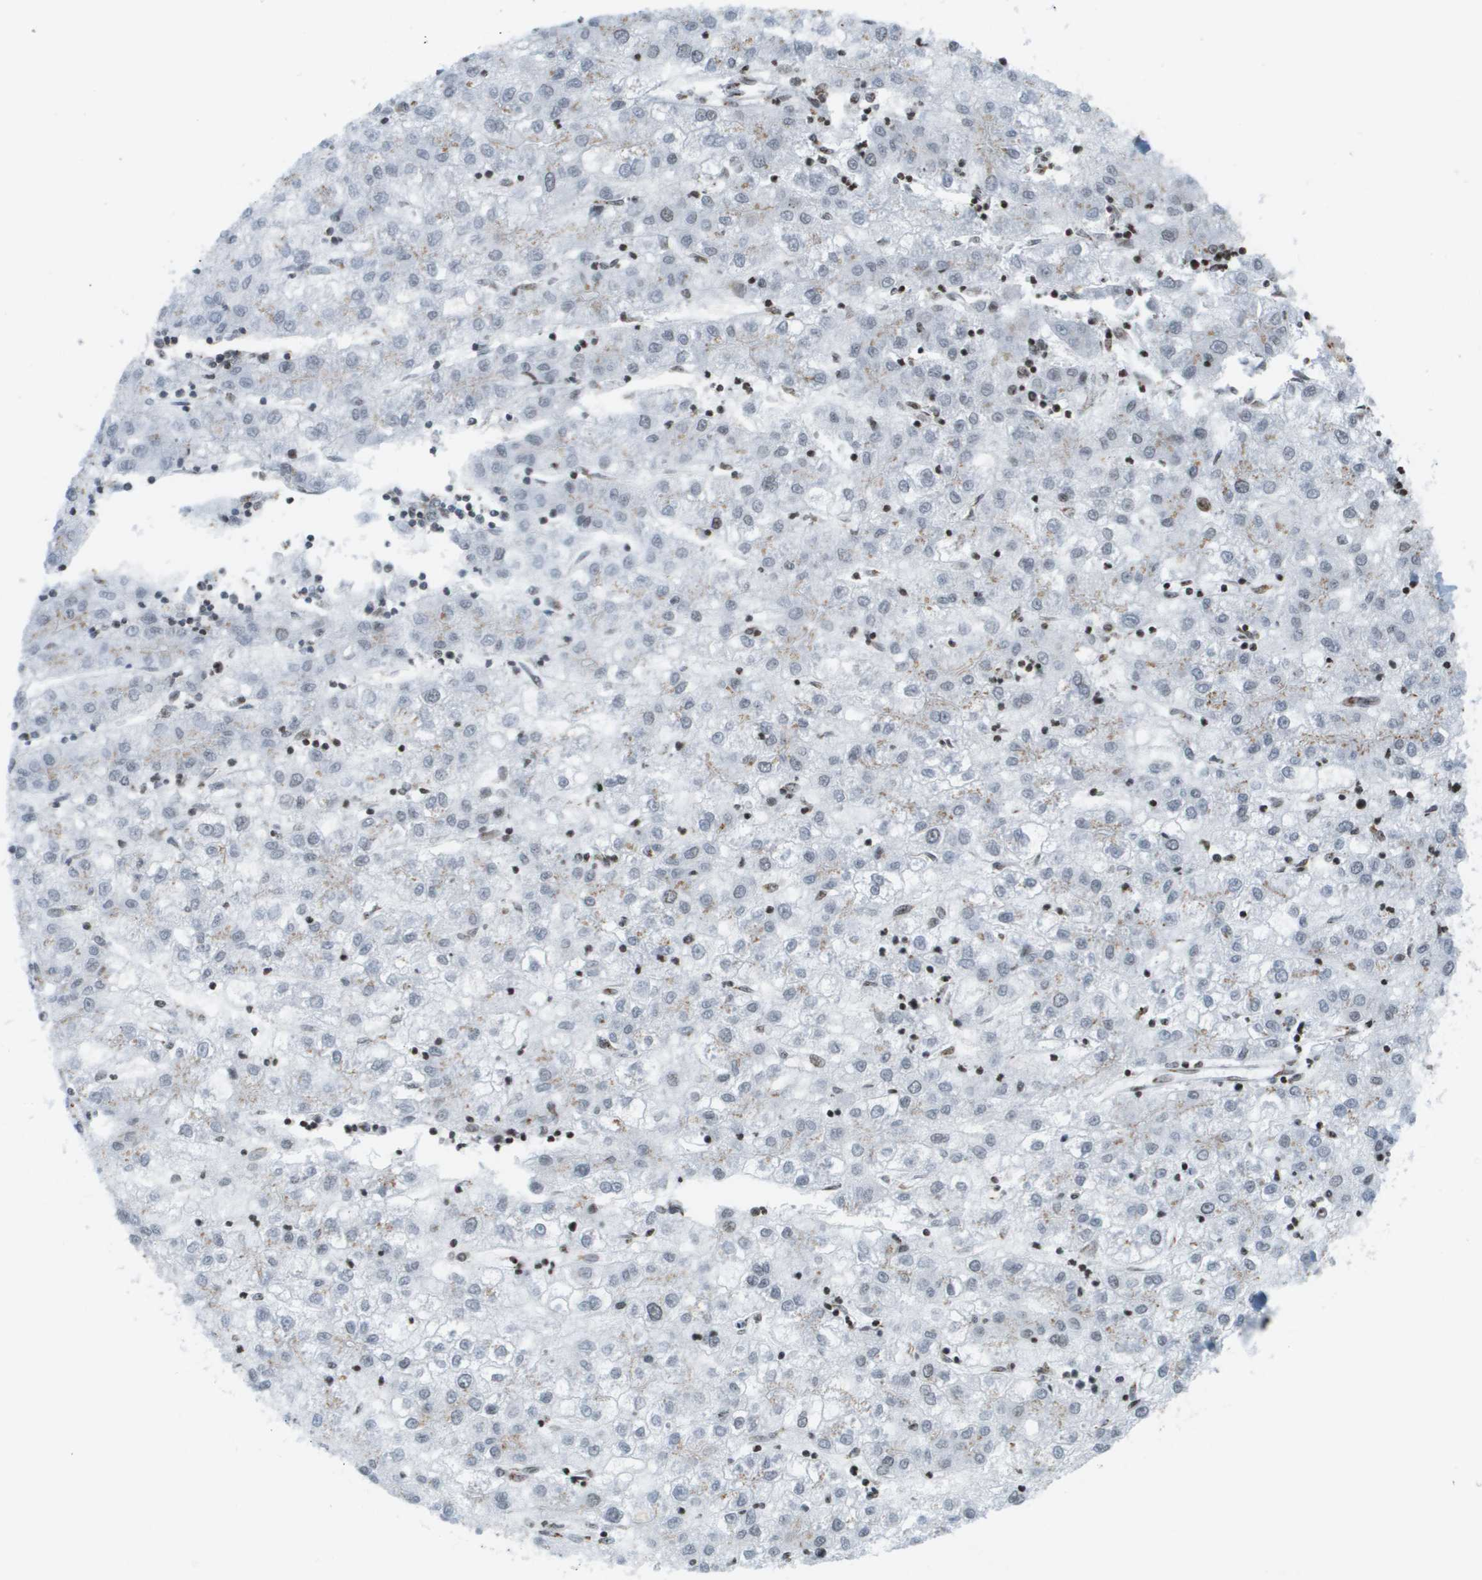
{"staining": {"intensity": "weak", "quantity": "<25%", "location": "cytoplasmic/membranous"}, "tissue": "liver cancer", "cell_type": "Tumor cells", "image_type": "cancer", "snomed": [{"axis": "morphology", "description": "Carcinoma, Hepatocellular, NOS"}, {"axis": "topography", "description": "Liver"}], "caption": "Immunohistochemistry (IHC) micrograph of neoplastic tissue: human liver cancer (hepatocellular carcinoma) stained with DAB (3,3'-diaminobenzidine) shows no significant protein positivity in tumor cells.", "gene": "EVC", "patient": {"sex": "male", "age": 72}}